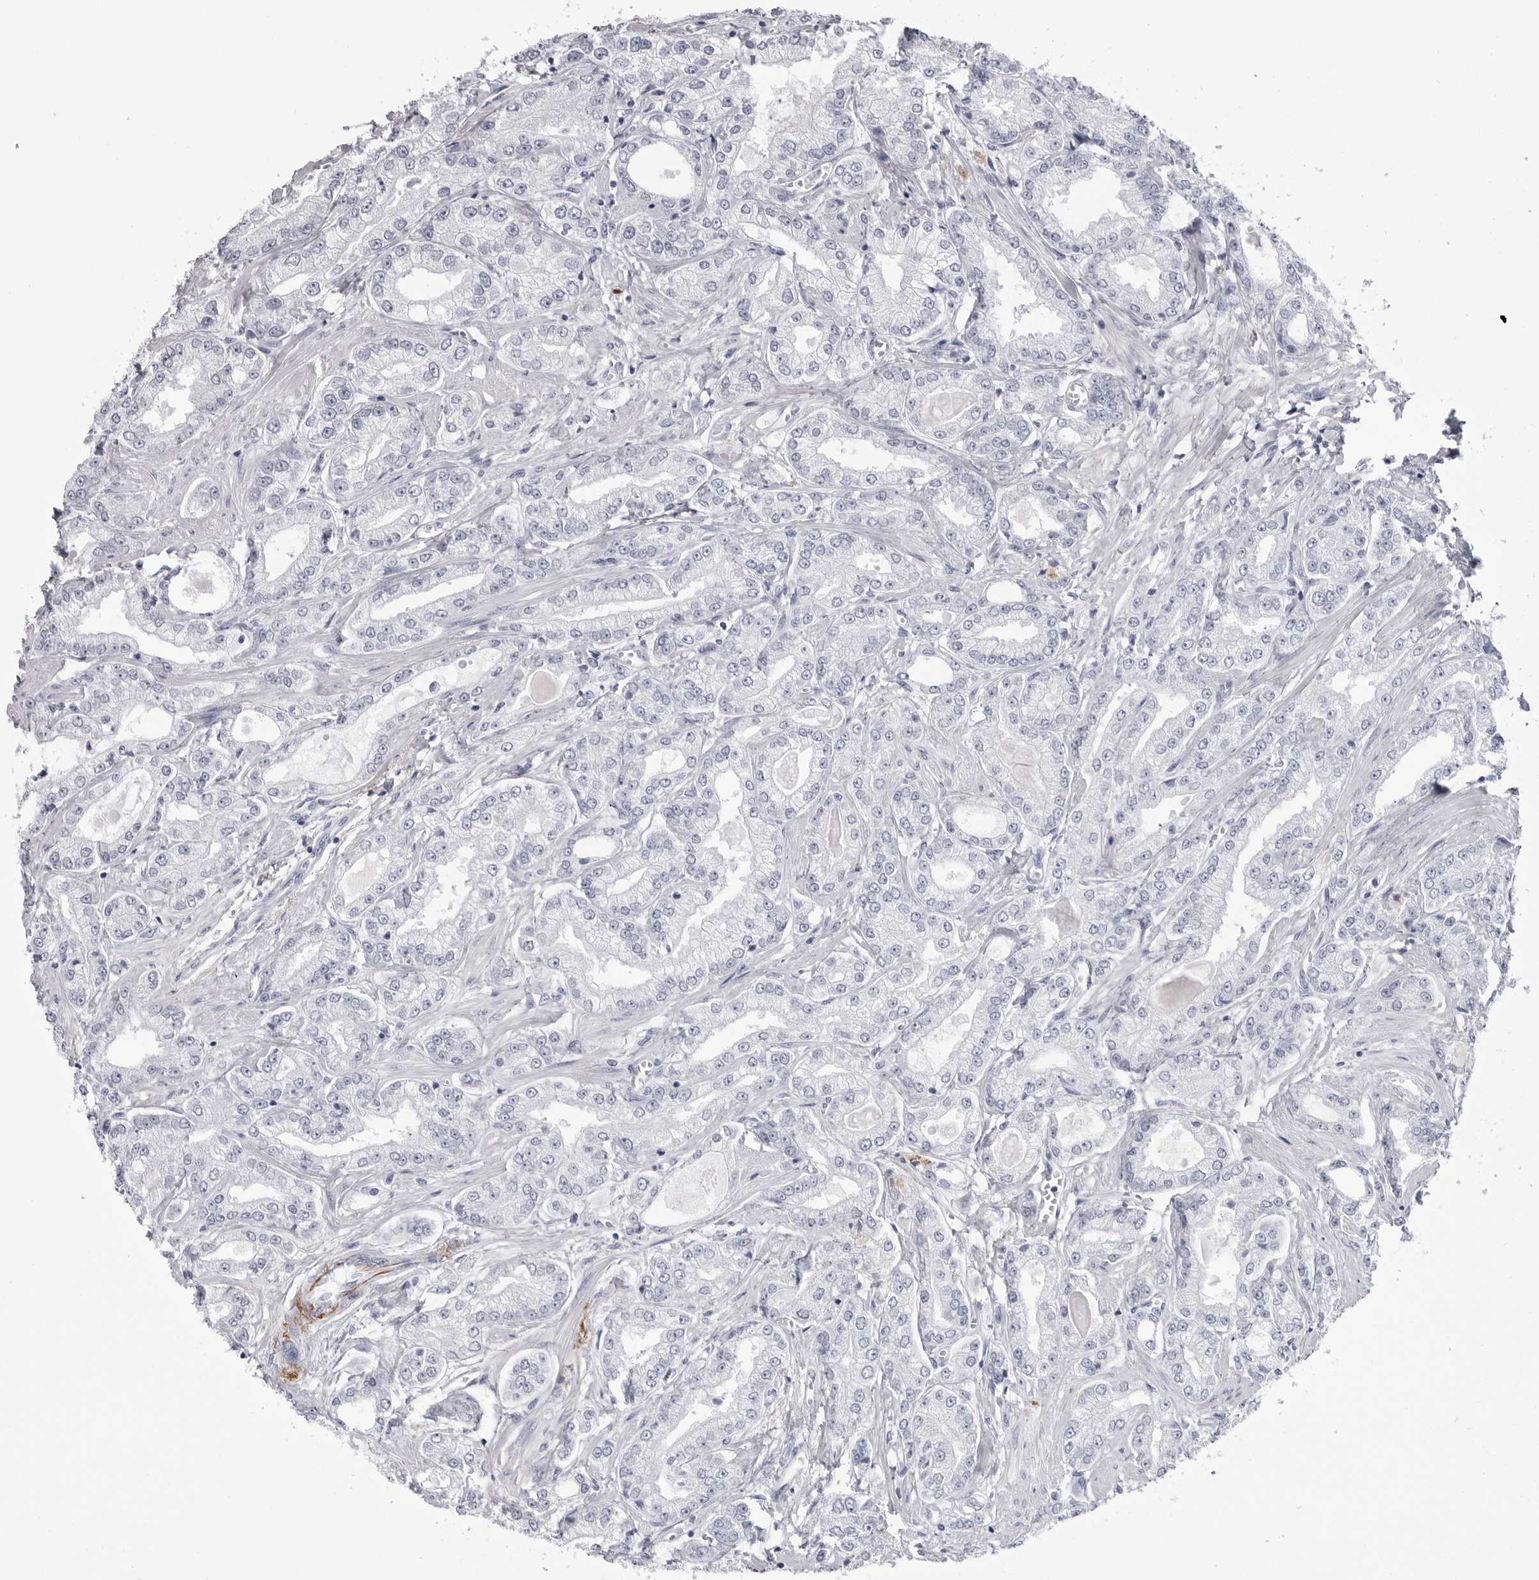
{"staining": {"intensity": "negative", "quantity": "none", "location": "none"}, "tissue": "prostate cancer", "cell_type": "Tumor cells", "image_type": "cancer", "snomed": [{"axis": "morphology", "description": "Adenocarcinoma, Low grade"}, {"axis": "topography", "description": "Prostate"}], "caption": "This is an IHC micrograph of prostate cancer (low-grade adenocarcinoma). There is no staining in tumor cells.", "gene": "COL26A1", "patient": {"sex": "male", "age": 62}}